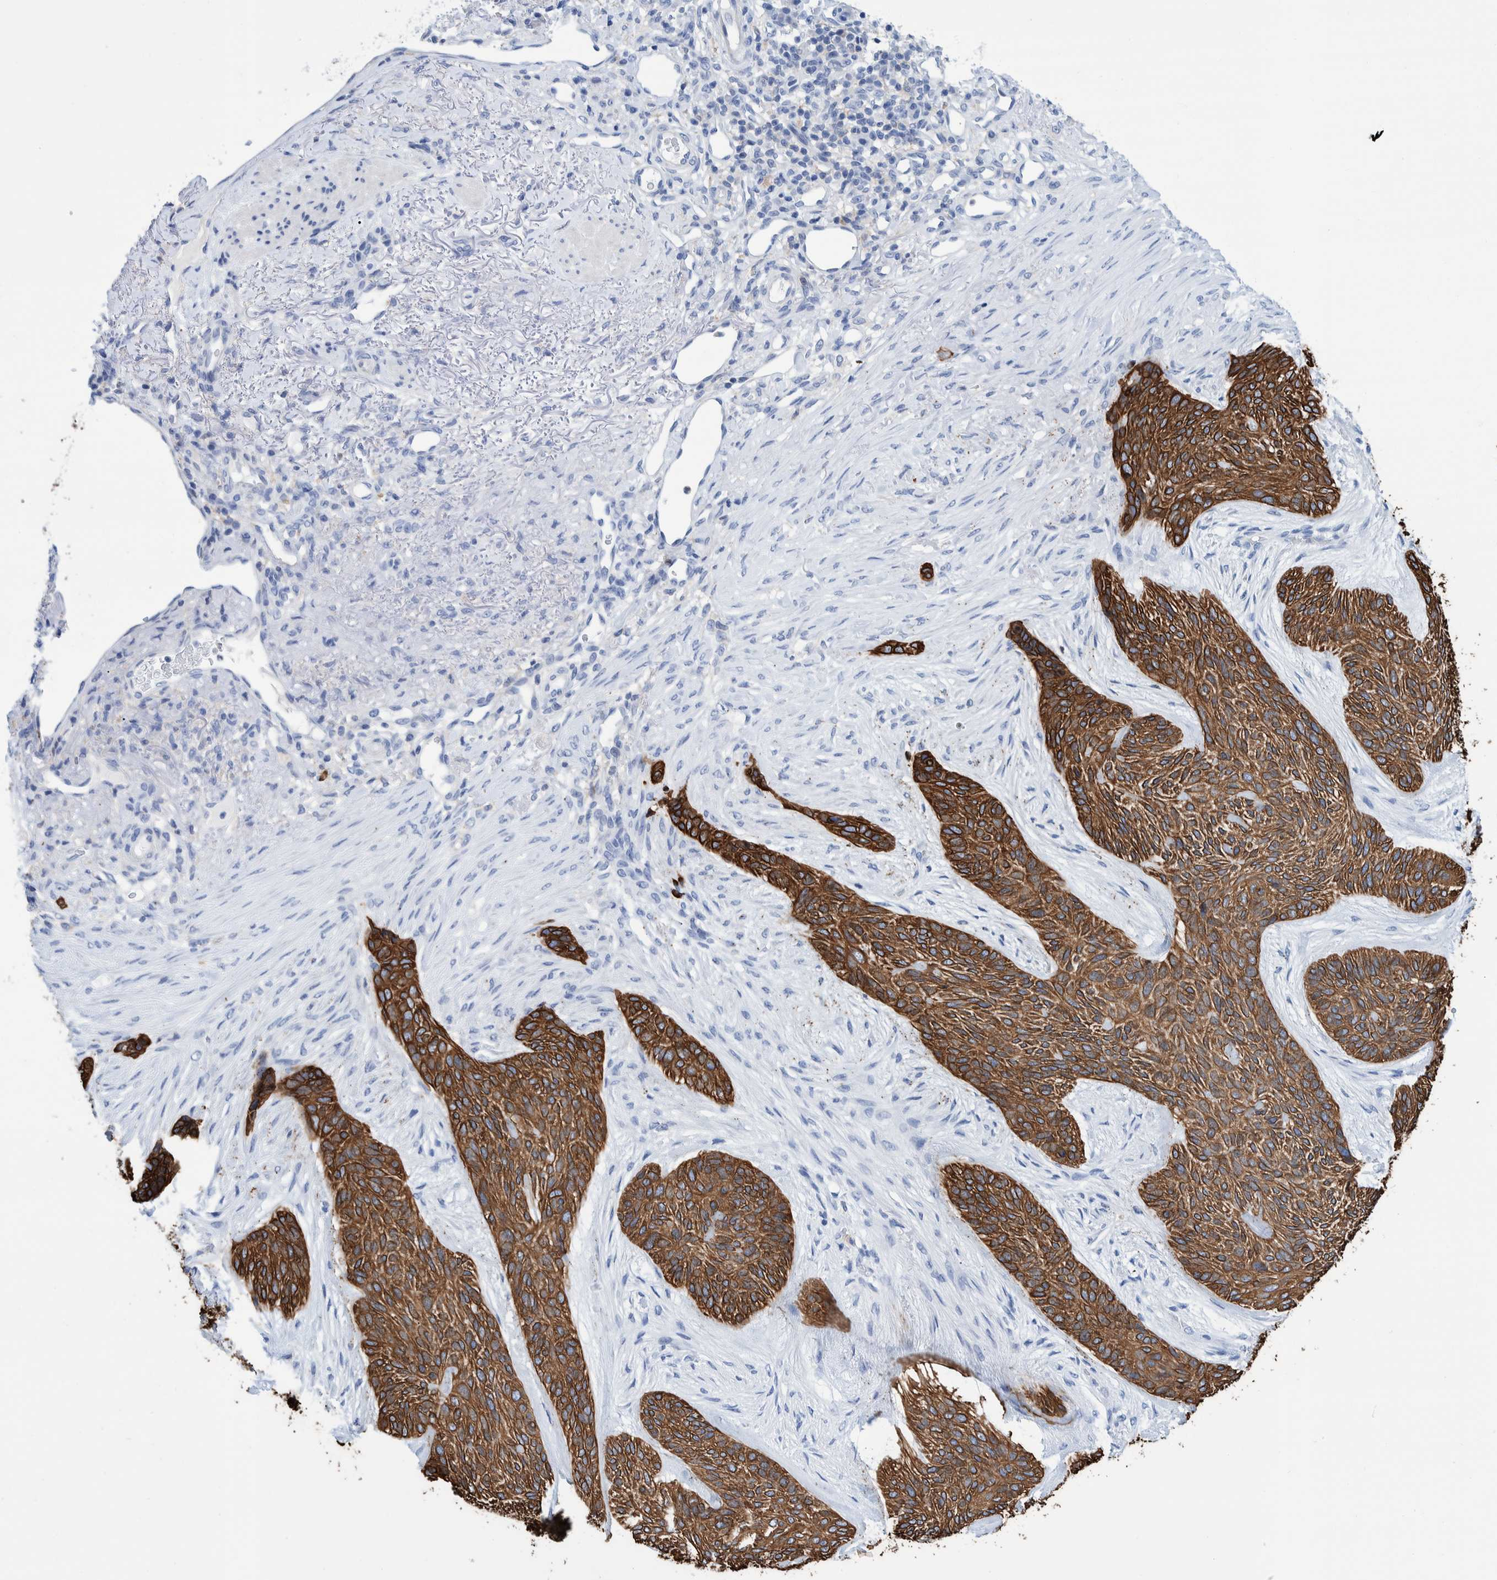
{"staining": {"intensity": "strong", "quantity": ">75%", "location": "cytoplasmic/membranous"}, "tissue": "skin cancer", "cell_type": "Tumor cells", "image_type": "cancer", "snomed": [{"axis": "morphology", "description": "Basal cell carcinoma"}, {"axis": "topography", "description": "Skin"}], "caption": "Protein analysis of skin cancer (basal cell carcinoma) tissue exhibits strong cytoplasmic/membranous expression in approximately >75% of tumor cells.", "gene": "KRT14", "patient": {"sex": "male", "age": 55}}